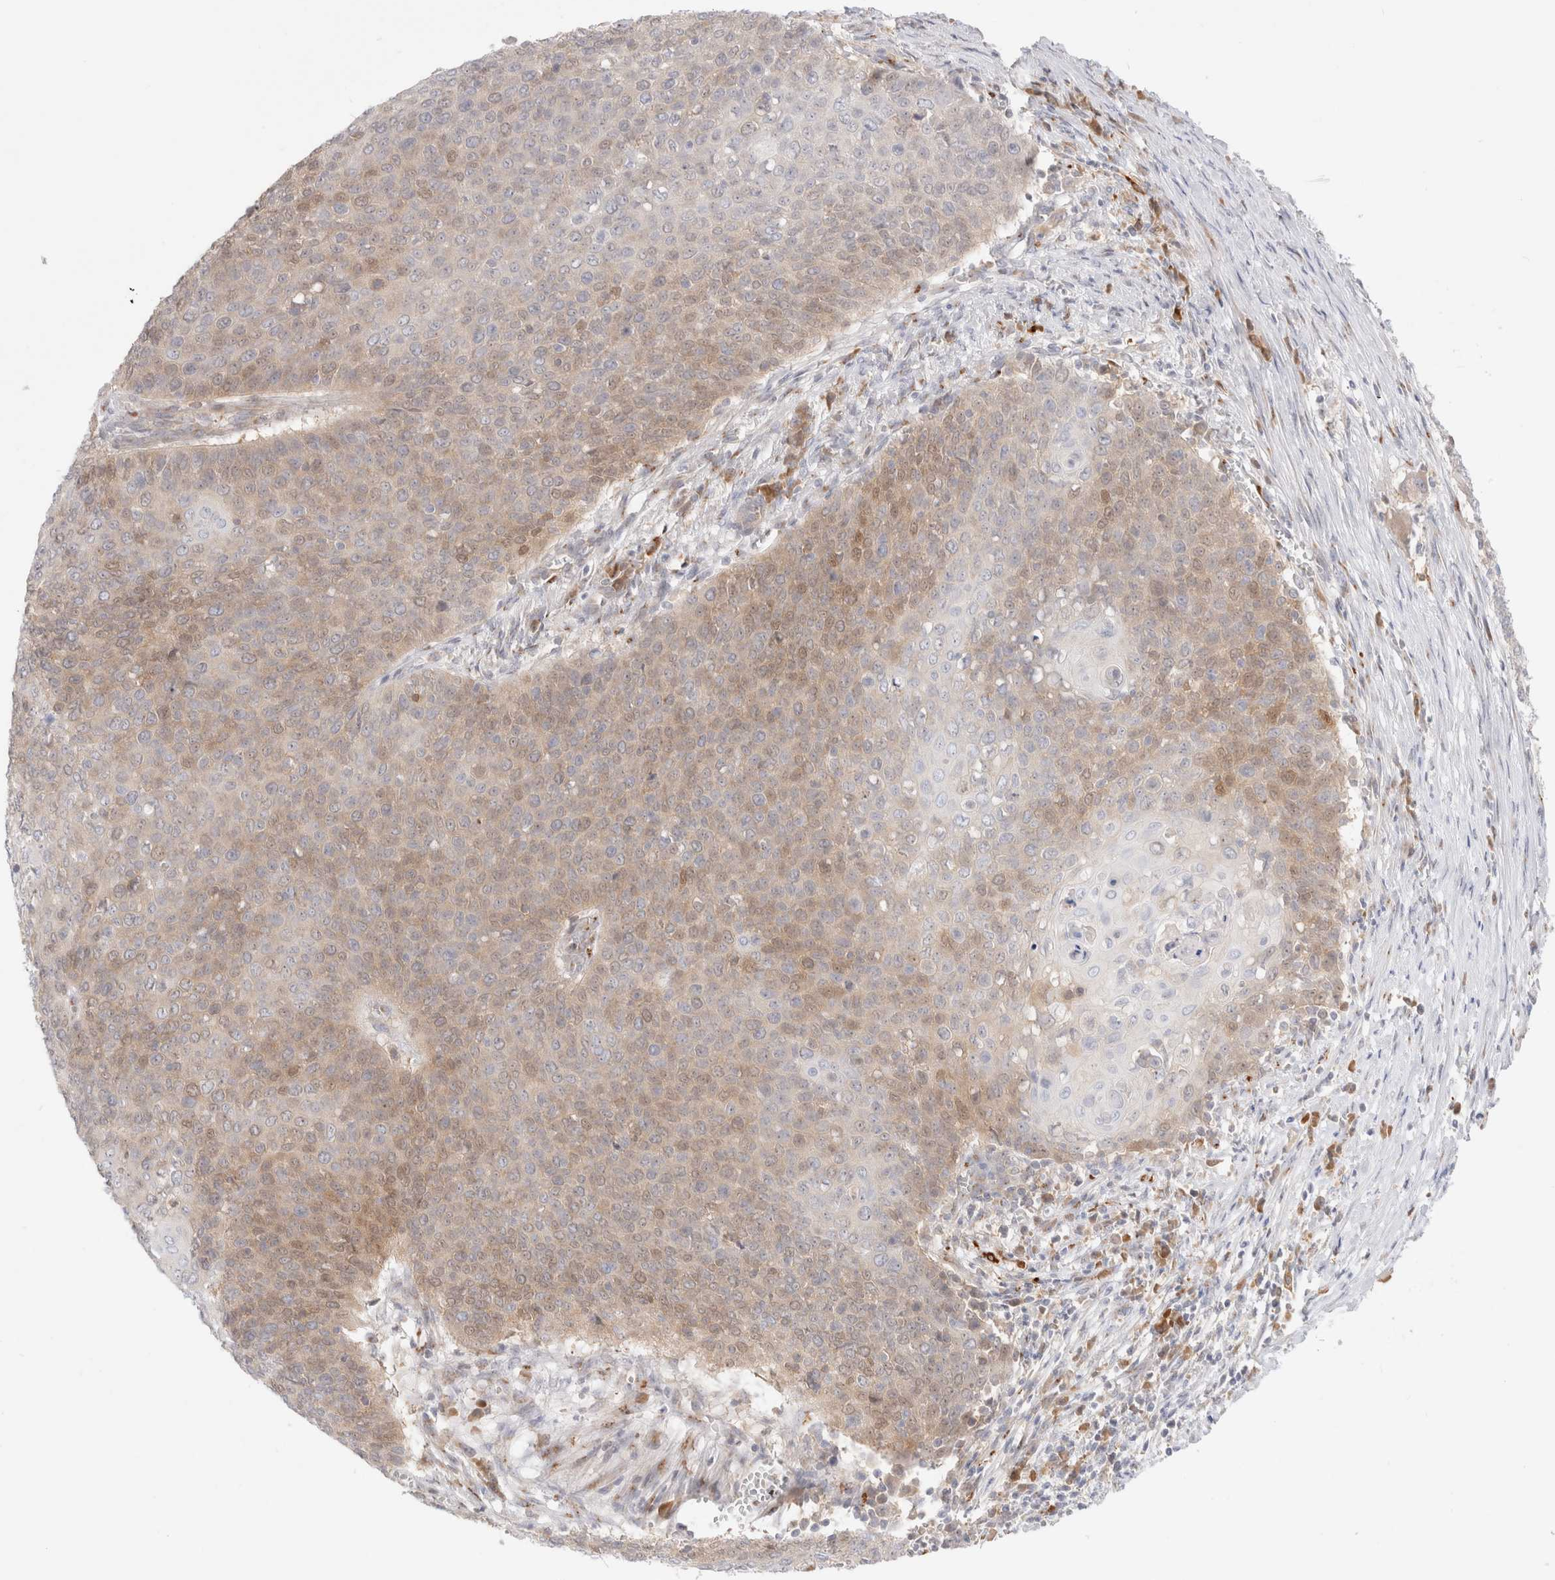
{"staining": {"intensity": "weak", "quantity": "25%-75%", "location": "cytoplasmic/membranous,nuclear"}, "tissue": "cervical cancer", "cell_type": "Tumor cells", "image_type": "cancer", "snomed": [{"axis": "morphology", "description": "Squamous cell carcinoma, NOS"}, {"axis": "topography", "description": "Cervix"}], "caption": "Squamous cell carcinoma (cervical) stained with a brown dye reveals weak cytoplasmic/membranous and nuclear positive staining in about 25%-75% of tumor cells.", "gene": "EFCAB13", "patient": {"sex": "female", "age": 39}}